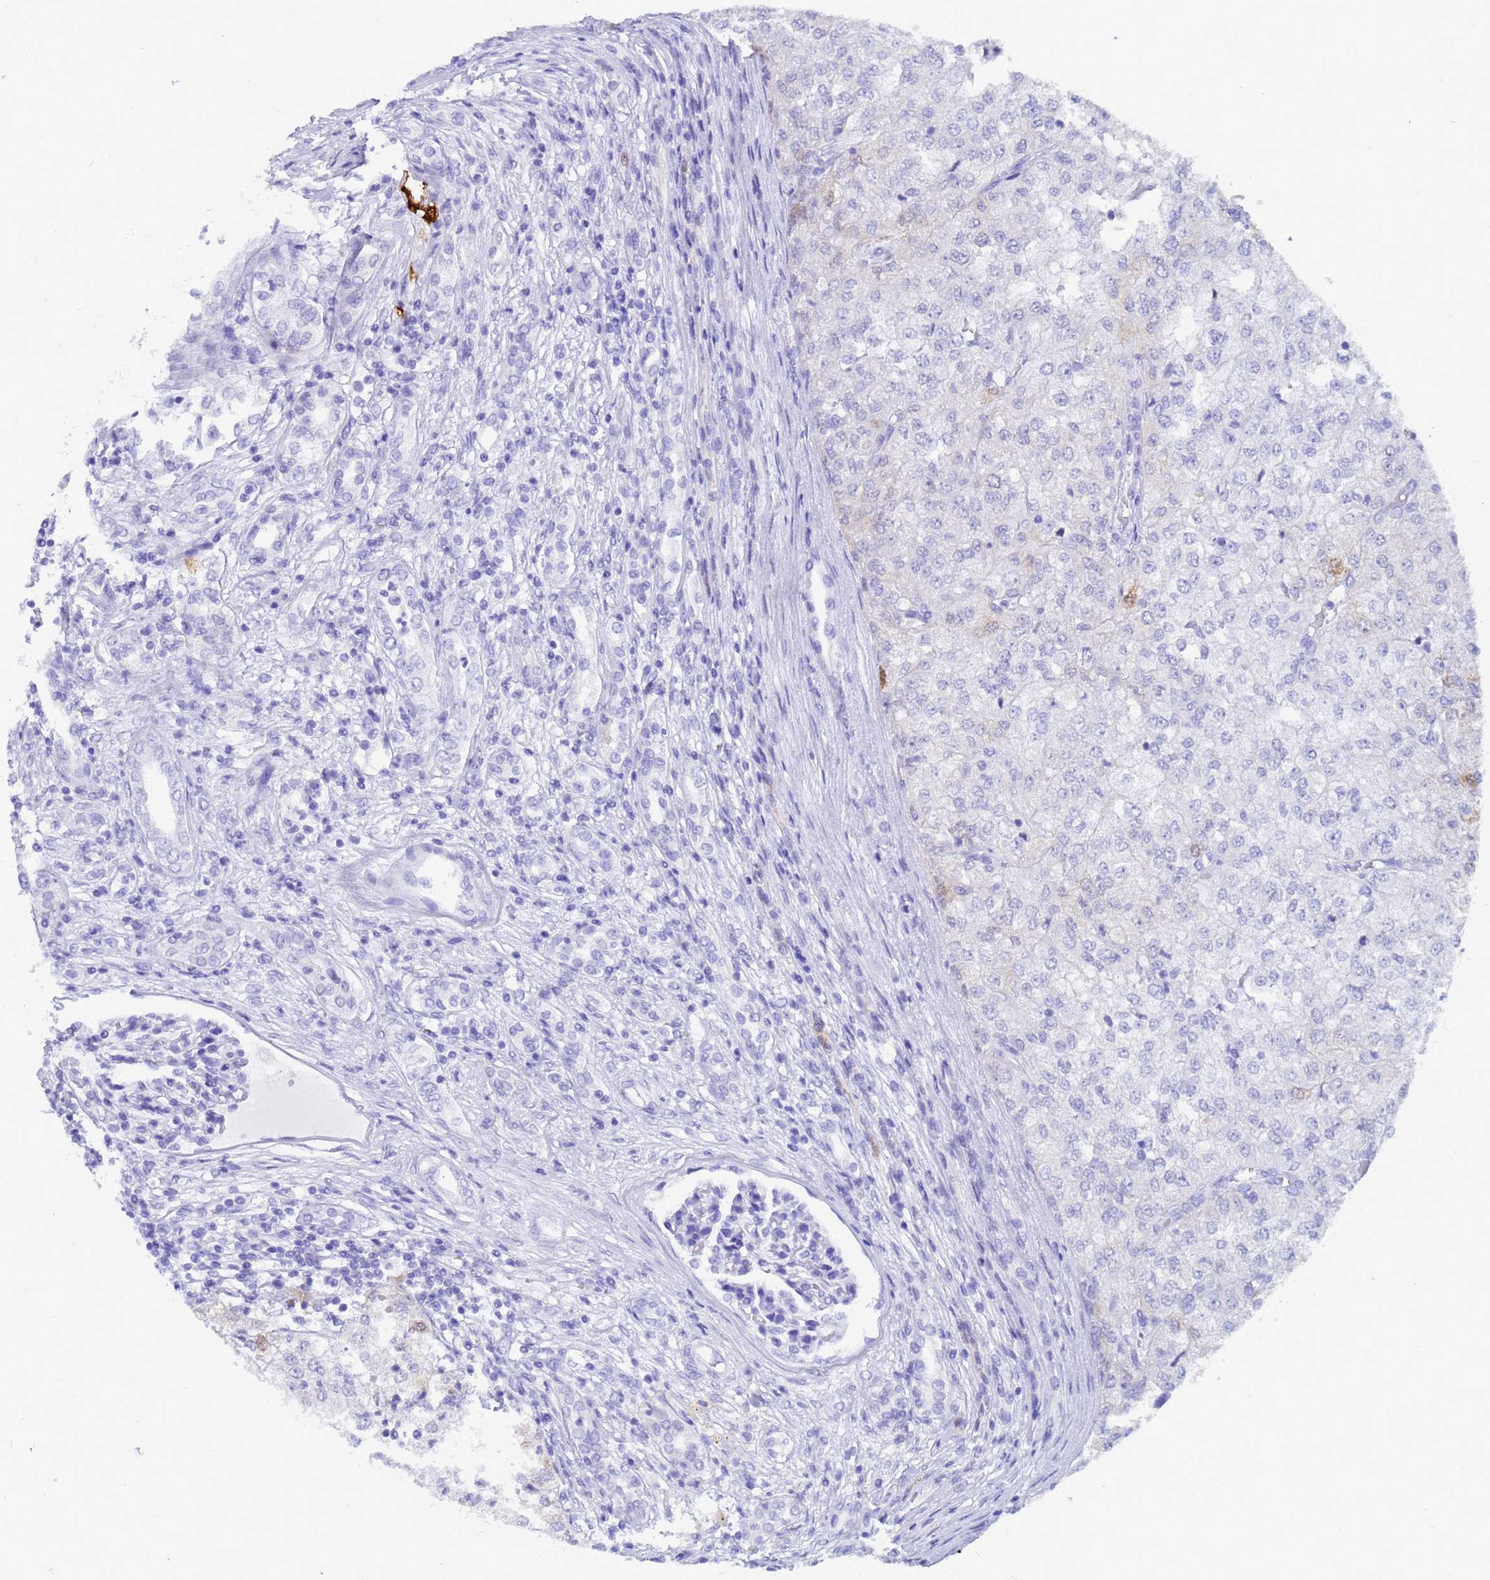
{"staining": {"intensity": "negative", "quantity": "none", "location": "none"}, "tissue": "renal cancer", "cell_type": "Tumor cells", "image_type": "cancer", "snomed": [{"axis": "morphology", "description": "Adenocarcinoma, NOS"}, {"axis": "topography", "description": "Kidney"}], "caption": "The histopathology image displays no significant expression in tumor cells of adenocarcinoma (renal). (DAB immunohistochemistry visualized using brightfield microscopy, high magnification).", "gene": "AKR1C2", "patient": {"sex": "female", "age": 54}}